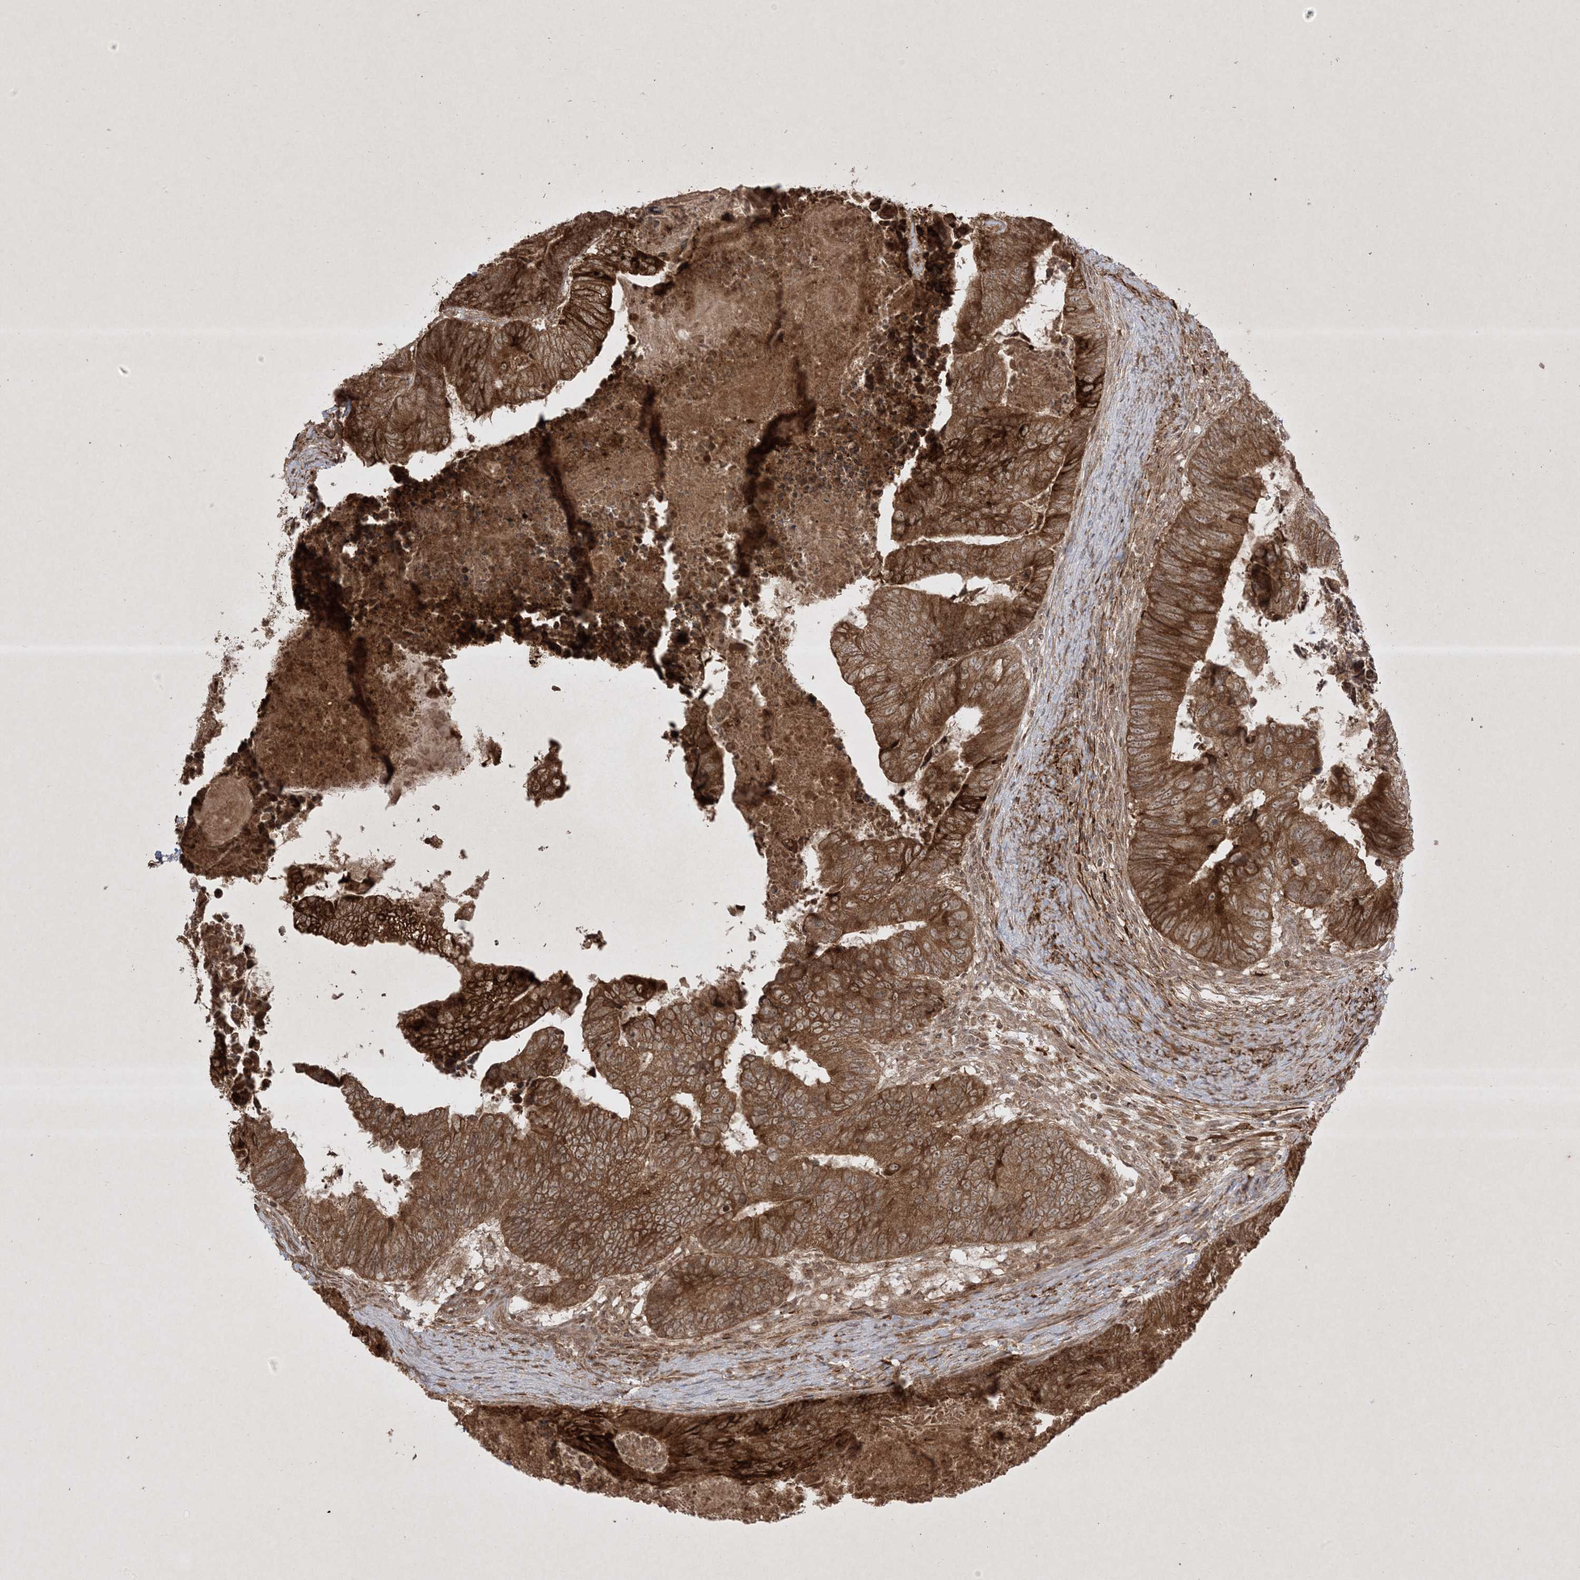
{"staining": {"intensity": "strong", "quantity": ">75%", "location": "cytoplasmic/membranous"}, "tissue": "colorectal cancer", "cell_type": "Tumor cells", "image_type": "cancer", "snomed": [{"axis": "morphology", "description": "Adenocarcinoma, NOS"}, {"axis": "topography", "description": "Colon"}], "caption": "IHC staining of adenocarcinoma (colorectal), which exhibits high levels of strong cytoplasmic/membranous expression in approximately >75% of tumor cells indicating strong cytoplasmic/membranous protein positivity. The staining was performed using DAB (3,3'-diaminobenzidine) (brown) for protein detection and nuclei were counterstained in hematoxylin (blue).", "gene": "PTK6", "patient": {"sex": "female", "age": 67}}